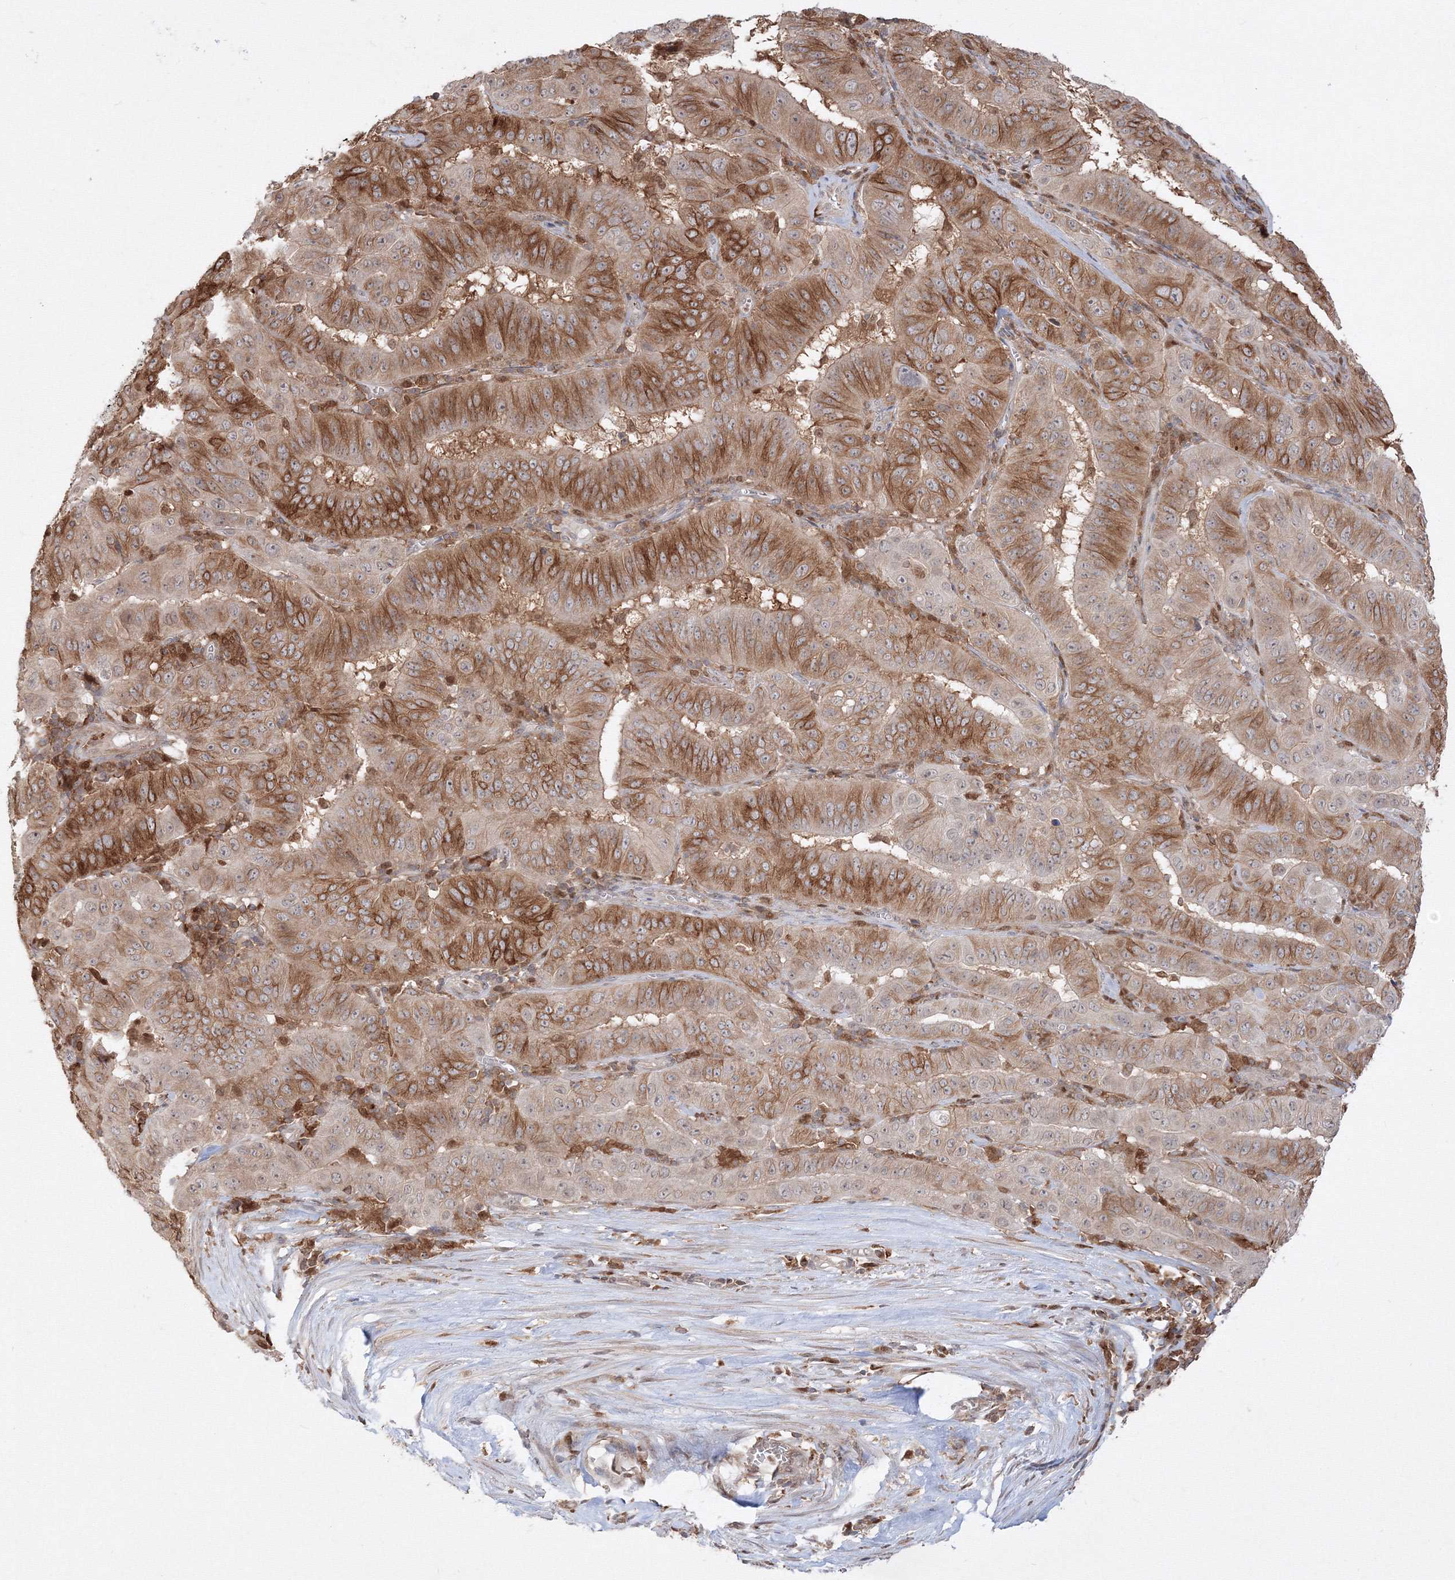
{"staining": {"intensity": "moderate", "quantity": ">75%", "location": "cytoplasmic/membranous"}, "tissue": "pancreatic cancer", "cell_type": "Tumor cells", "image_type": "cancer", "snomed": [{"axis": "morphology", "description": "Adenocarcinoma, NOS"}, {"axis": "topography", "description": "Pancreas"}], "caption": "Immunohistochemical staining of human pancreatic adenocarcinoma displays medium levels of moderate cytoplasmic/membranous positivity in approximately >75% of tumor cells.", "gene": "TMEM50B", "patient": {"sex": "male", "age": 63}}